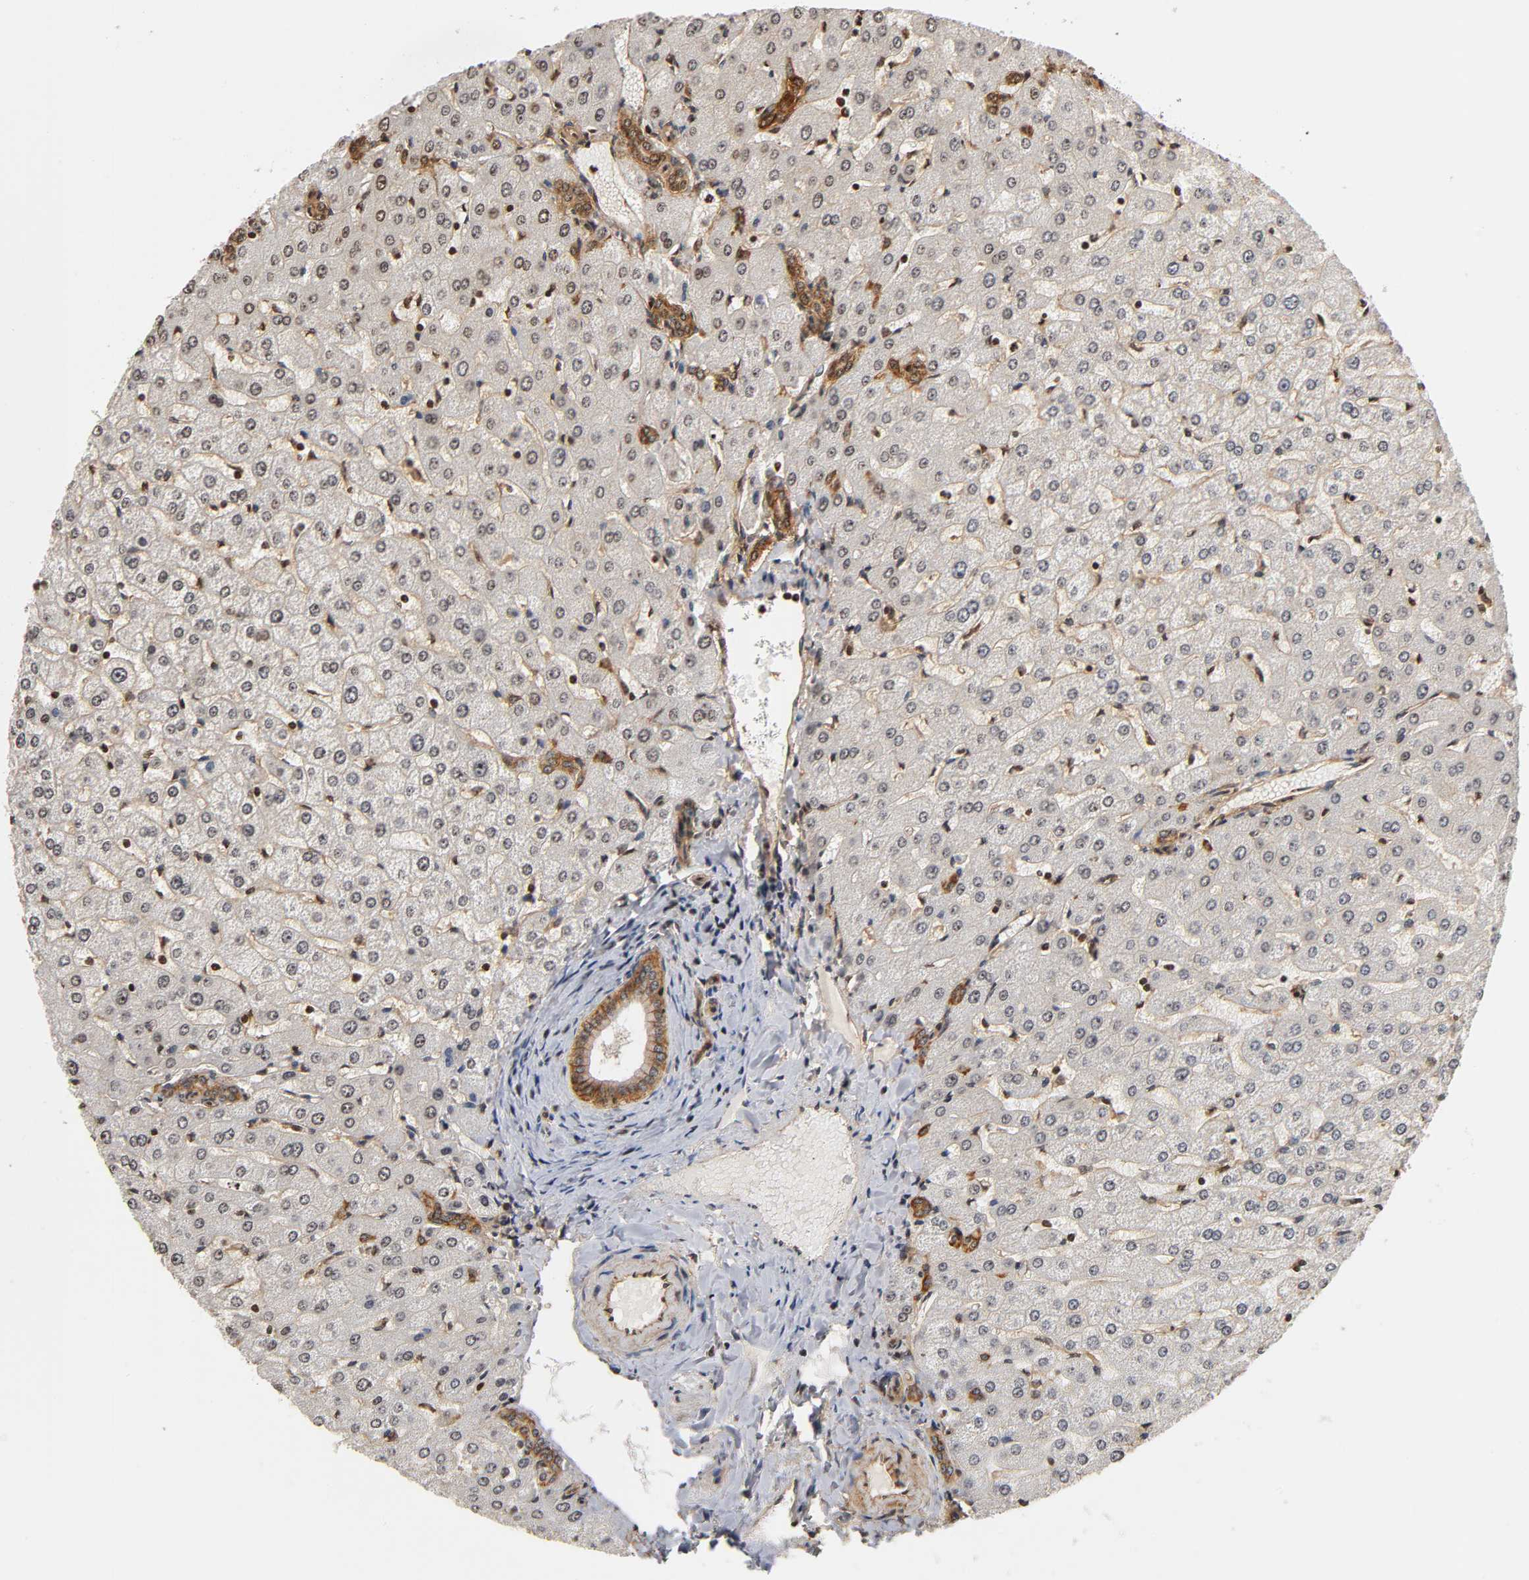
{"staining": {"intensity": "moderate", "quantity": ">75%", "location": "cytoplasmic/membranous"}, "tissue": "liver", "cell_type": "Cholangiocytes", "image_type": "normal", "snomed": [{"axis": "morphology", "description": "Normal tissue, NOS"}, {"axis": "morphology", "description": "Fibrosis, NOS"}, {"axis": "topography", "description": "Liver"}], "caption": "Immunohistochemical staining of unremarkable human liver reveals moderate cytoplasmic/membranous protein staining in approximately >75% of cholangiocytes.", "gene": "ITGAV", "patient": {"sex": "female", "age": 29}}